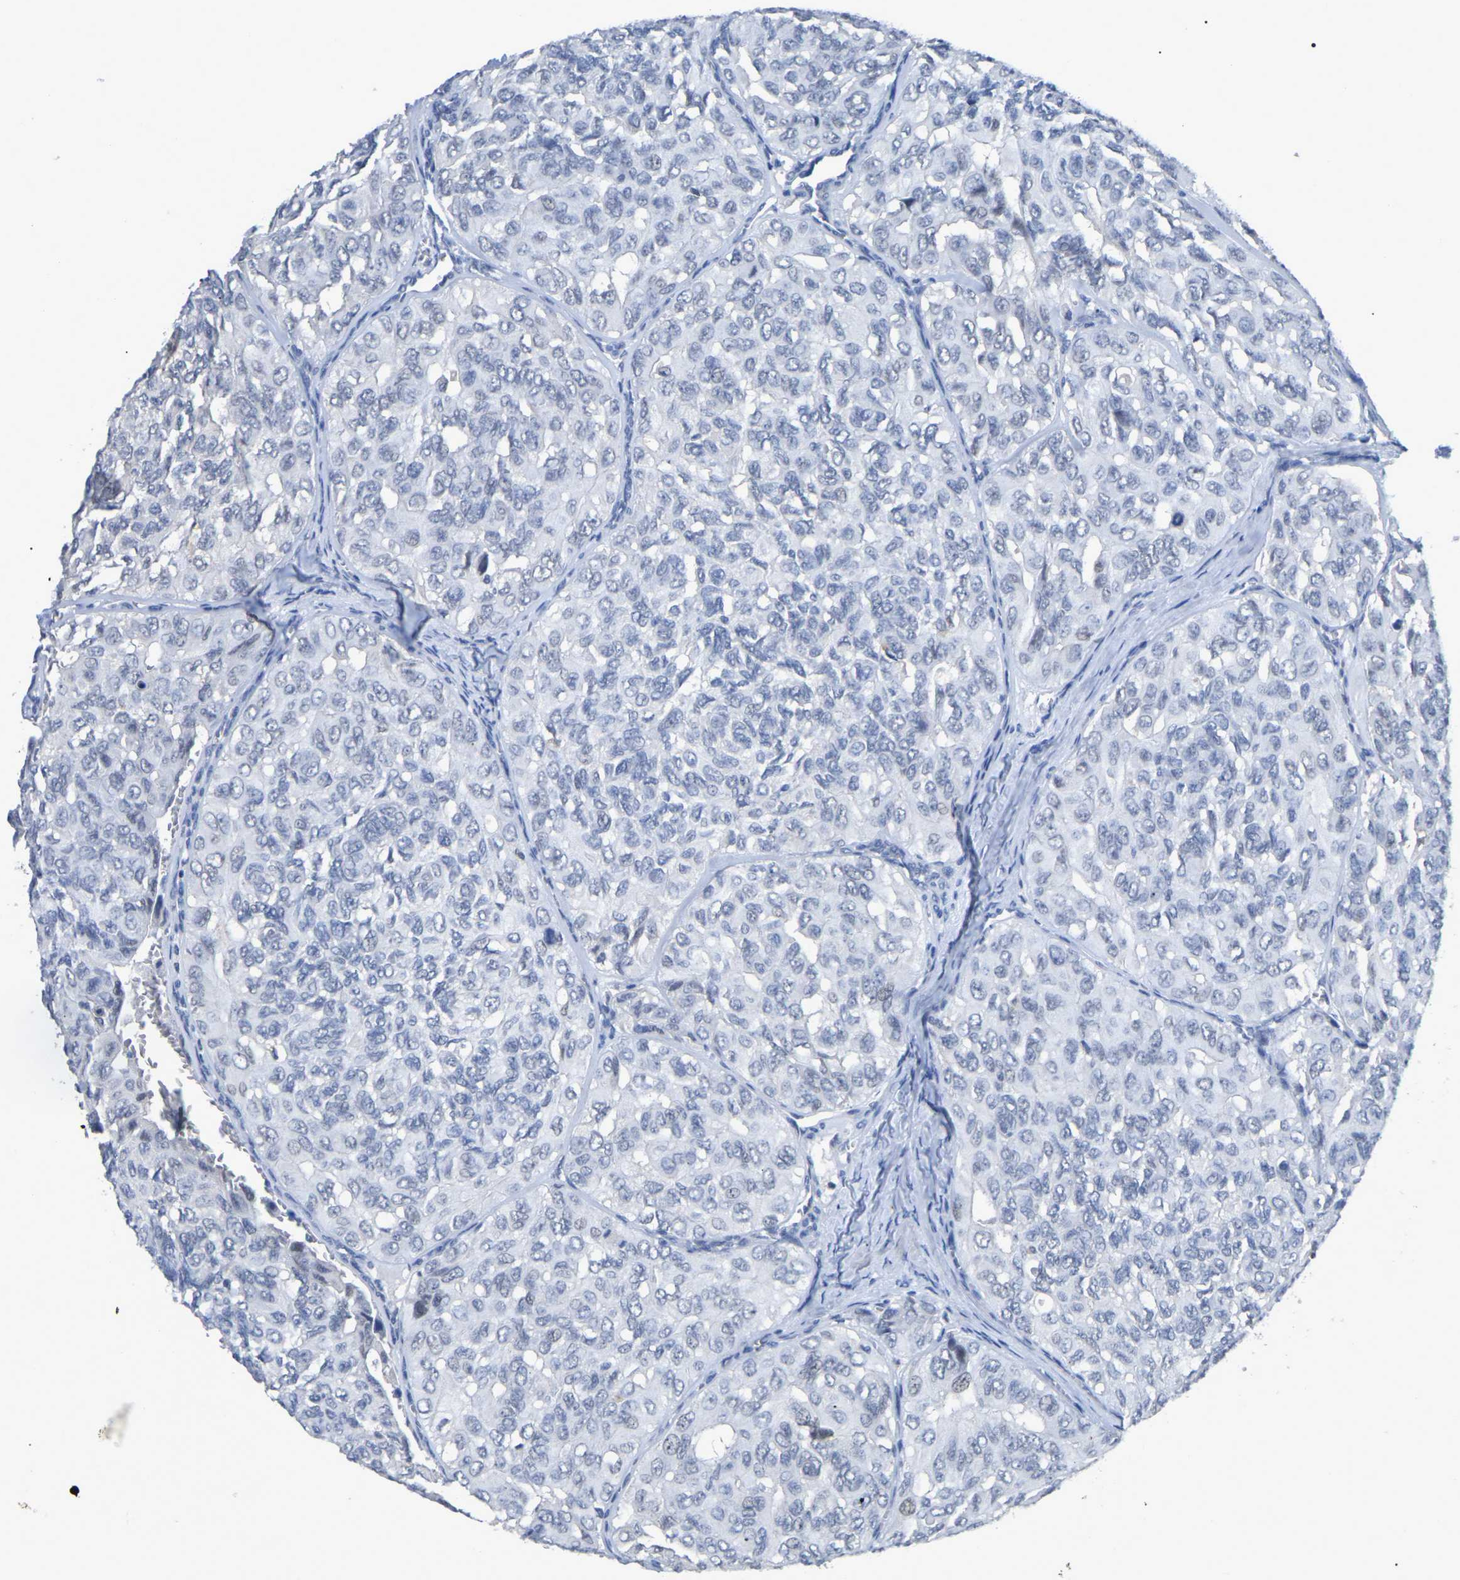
{"staining": {"intensity": "negative", "quantity": "none", "location": "none"}, "tissue": "head and neck cancer", "cell_type": "Tumor cells", "image_type": "cancer", "snomed": [{"axis": "morphology", "description": "Adenocarcinoma, NOS"}, {"axis": "topography", "description": "Salivary gland, NOS"}, {"axis": "topography", "description": "Head-Neck"}], "caption": "An IHC photomicrograph of adenocarcinoma (head and neck) is shown. There is no staining in tumor cells of adenocarcinoma (head and neck).", "gene": "SMPD2", "patient": {"sex": "female", "age": 76}}